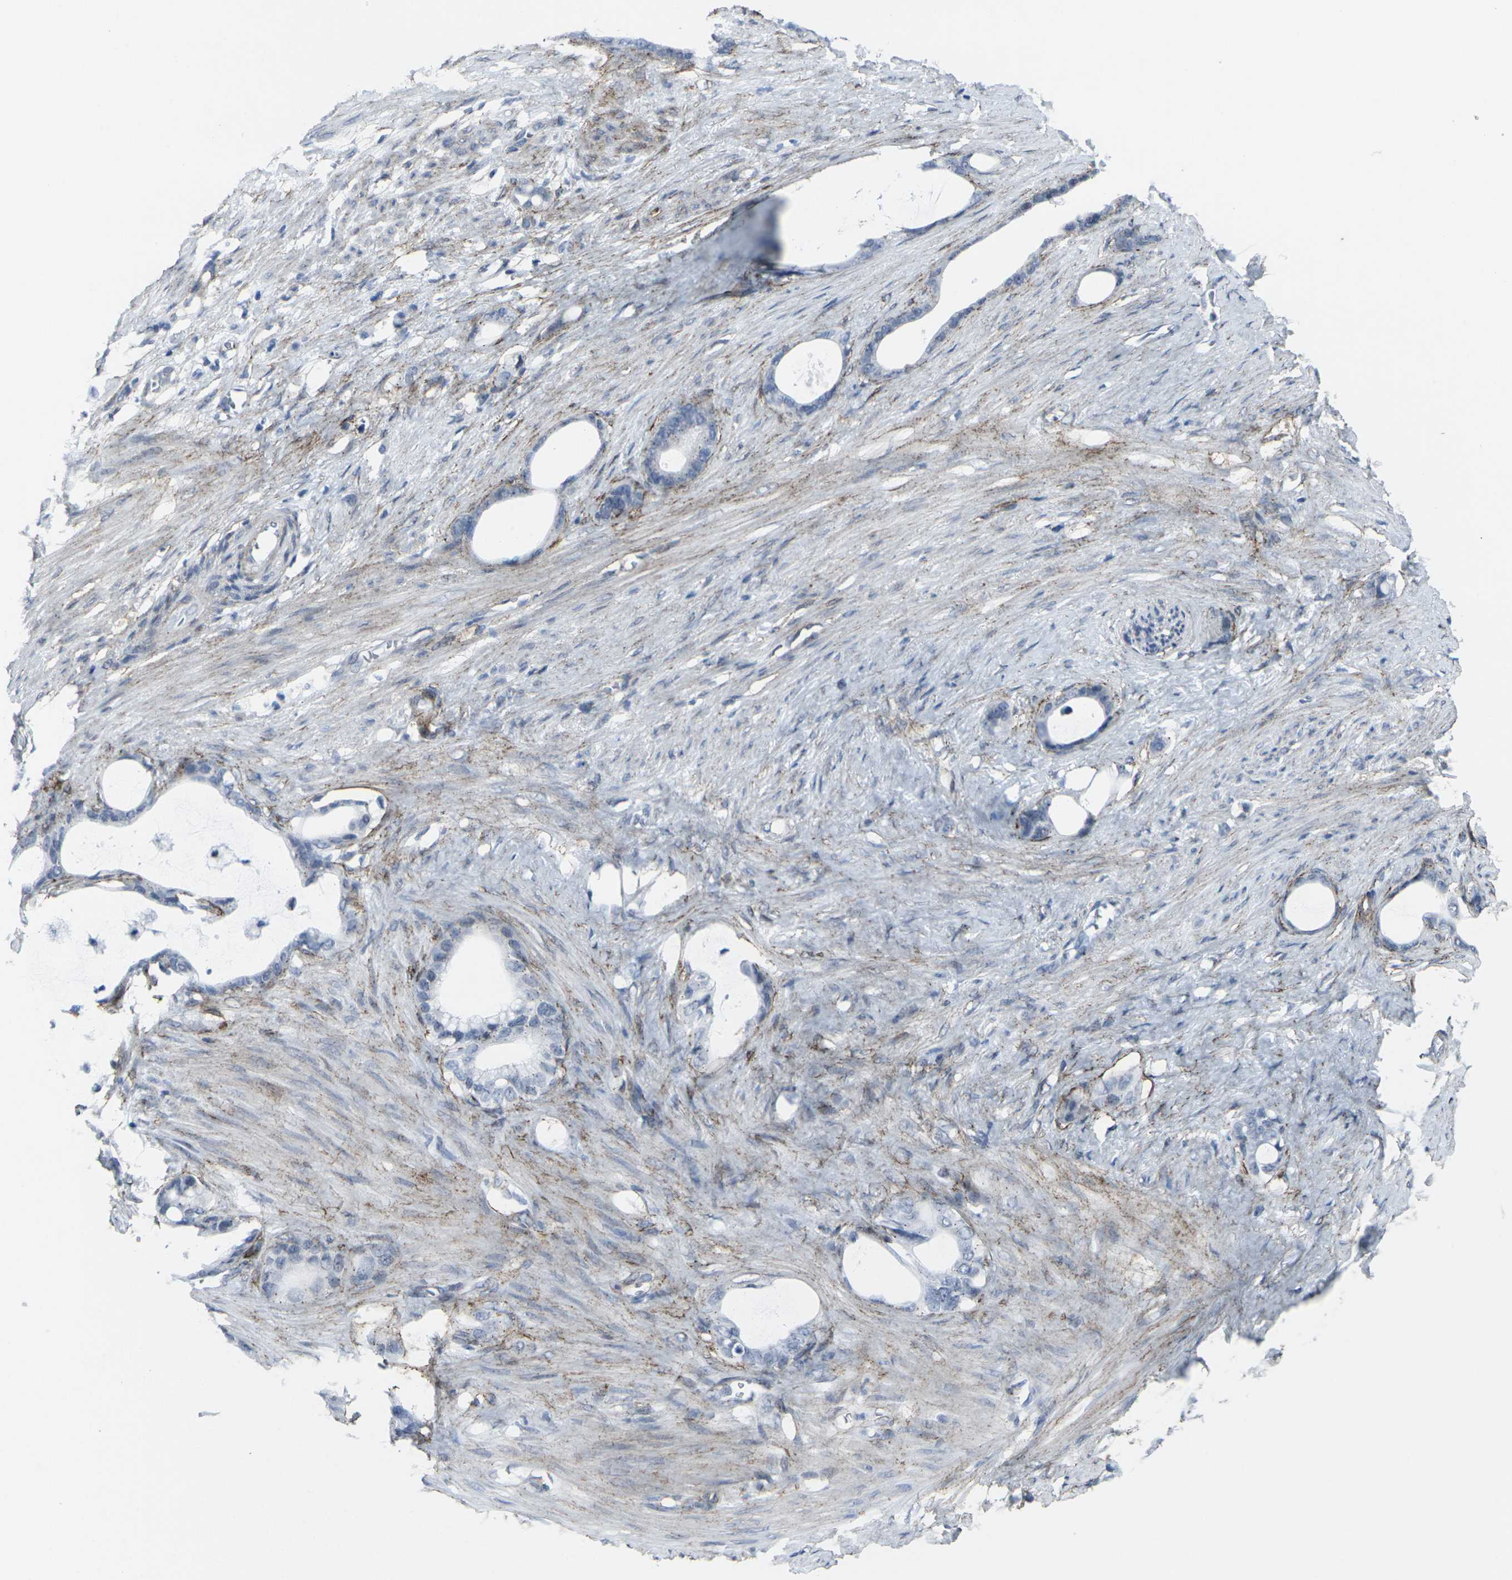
{"staining": {"intensity": "negative", "quantity": "none", "location": "none"}, "tissue": "stomach cancer", "cell_type": "Tumor cells", "image_type": "cancer", "snomed": [{"axis": "morphology", "description": "Adenocarcinoma, NOS"}, {"axis": "topography", "description": "Stomach"}], "caption": "Tumor cells are negative for brown protein staining in stomach cancer. (Immunohistochemistry (ihc), brightfield microscopy, high magnification).", "gene": "CDH11", "patient": {"sex": "female", "age": 75}}